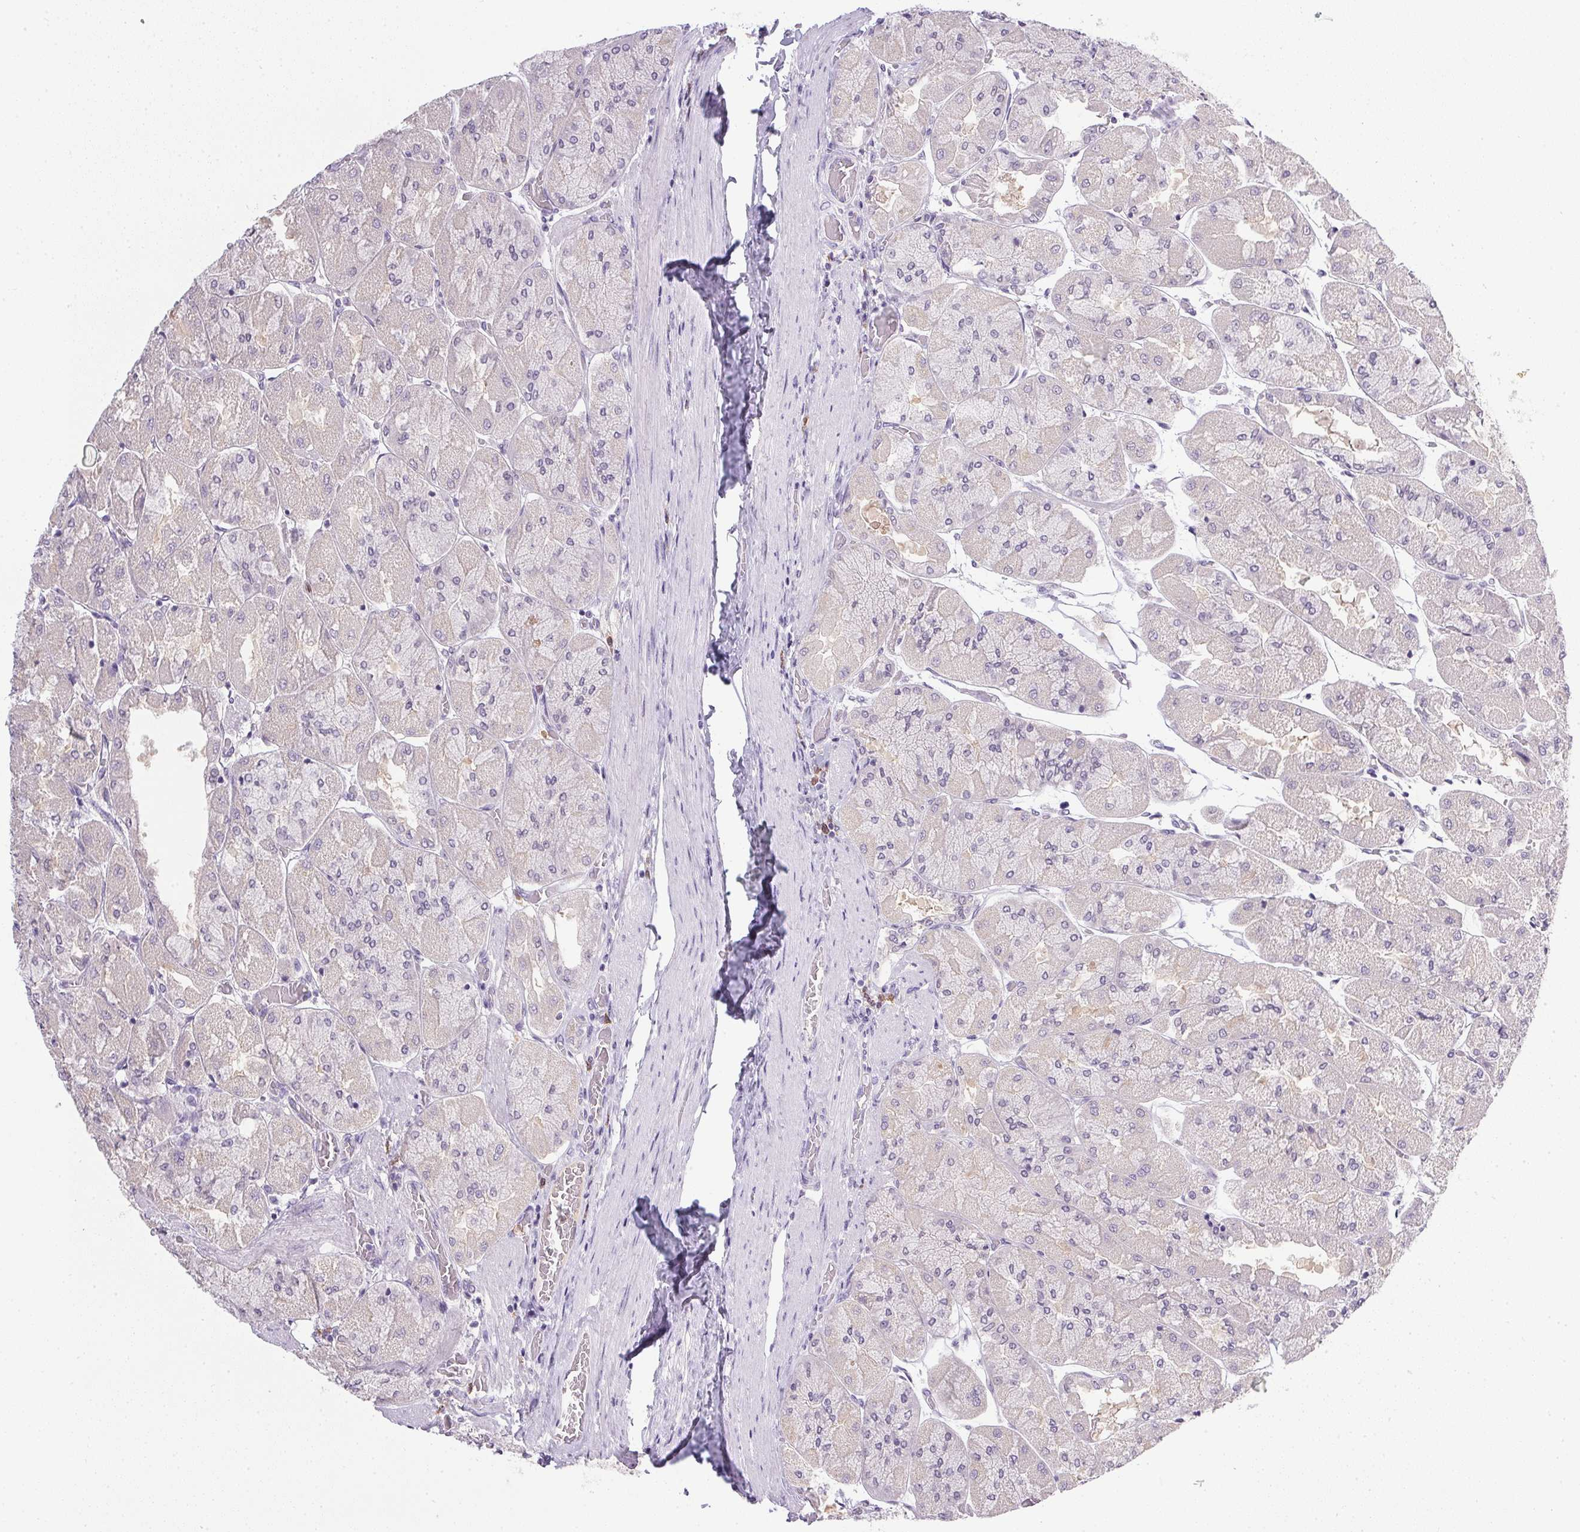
{"staining": {"intensity": "negative", "quantity": "none", "location": "none"}, "tissue": "stomach", "cell_type": "Glandular cells", "image_type": "normal", "snomed": [{"axis": "morphology", "description": "Normal tissue, NOS"}, {"axis": "topography", "description": "Stomach"}], "caption": "A photomicrograph of stomach stained for a protein exhibits no brown staining in glandular cells.", "gene": "DNAJC5G", "patient": {"sex": "female", "age": 61}}